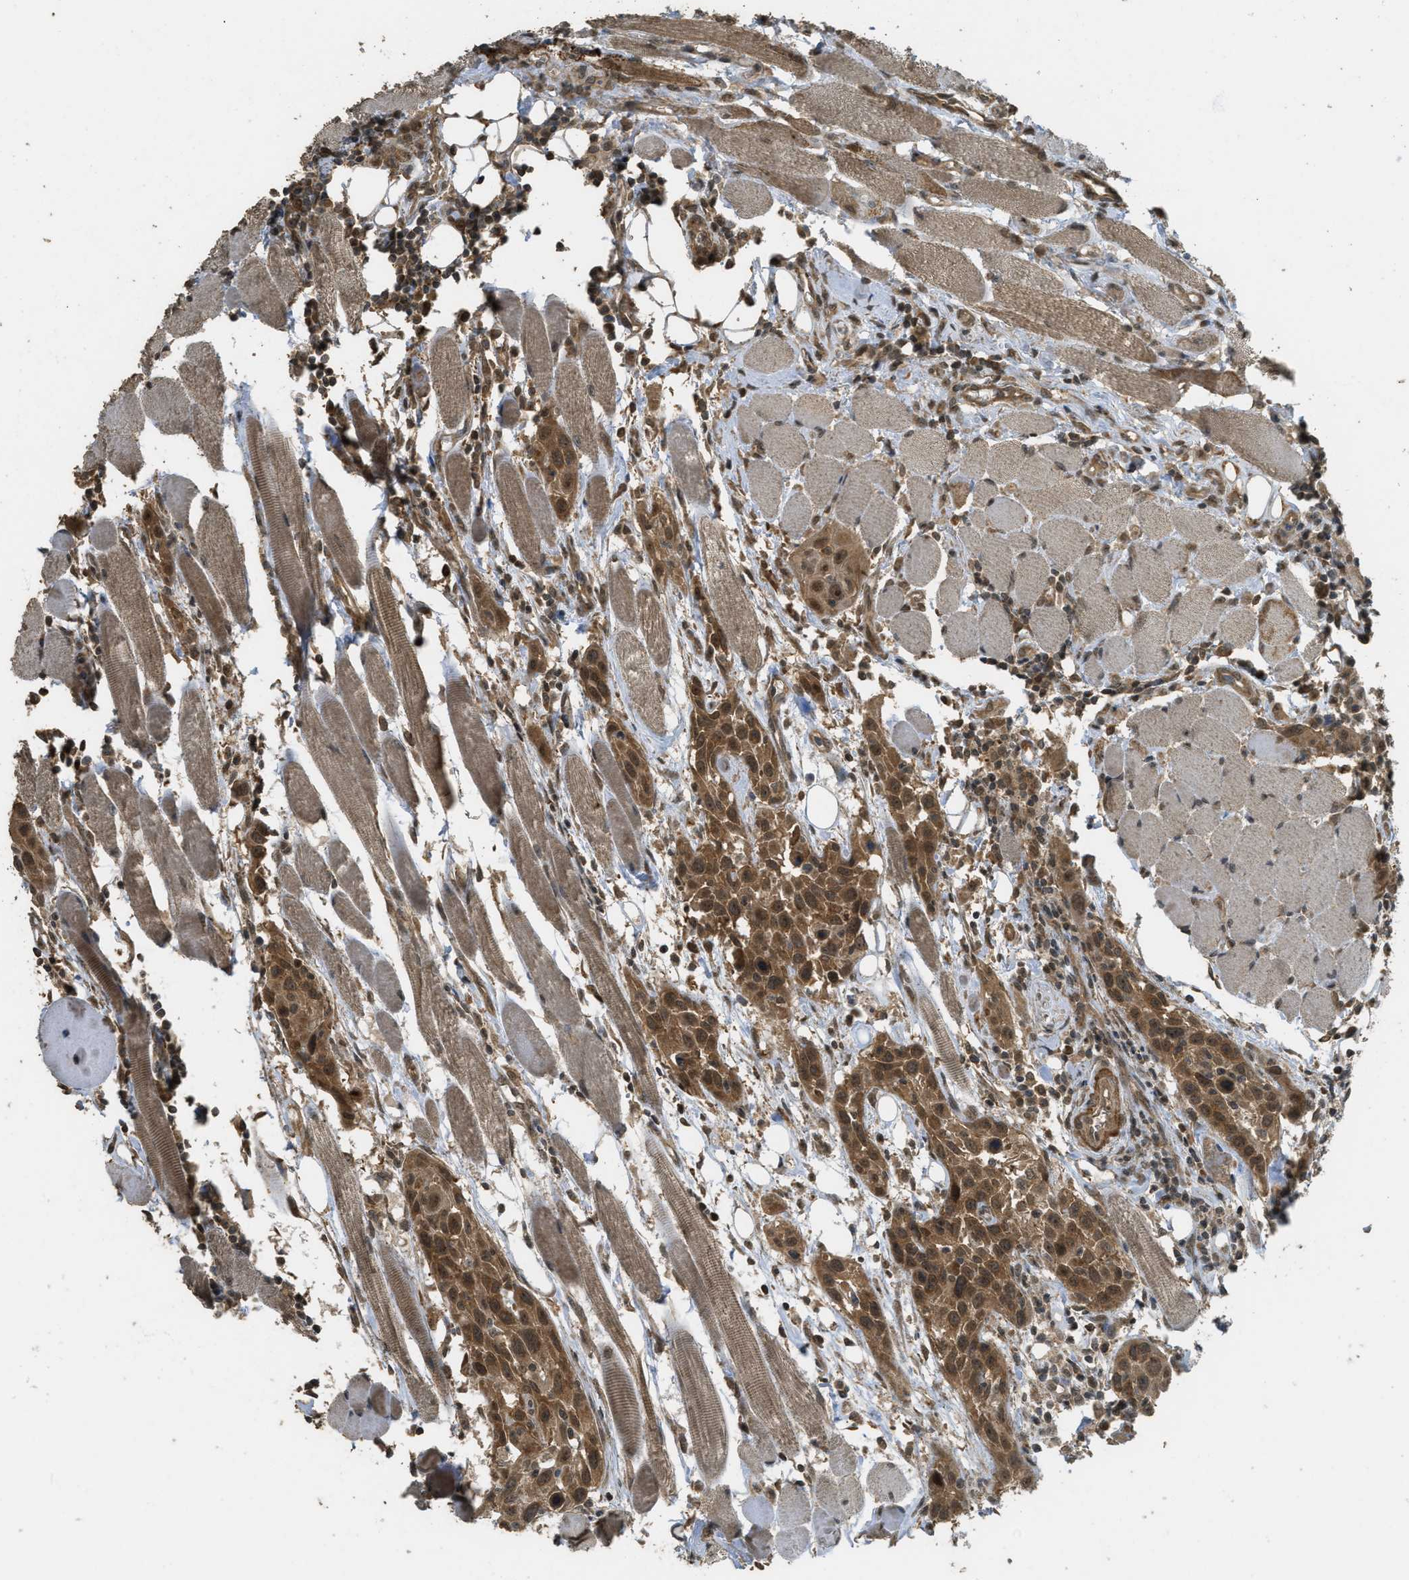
{"staining": {"intensity": "strong", "quantity": ">75%", "location": "cytoplasmic/membranous,nuclear"}, "tissue": "head and neck cancer", "cell_type": "Tumor cells", "image_type": "cancer", "snomed": [{"axis": "morphology", "description": "Squamous cell carcinoma, NOS"}, {"axis": "topography", "description": "Oral tissue"}, {"axis": "topography", "description": "Head-Neck"}], "caption": "Head and neck cancer (squamous cell carcinoma) was stained to show a protein in brown. There is high levels of strong cytoplasmic/membranous and nuclear staining in about >75% of tumor cells.", "gene": "CTPS1", "patient": {"sex": "female", "age": 50}}